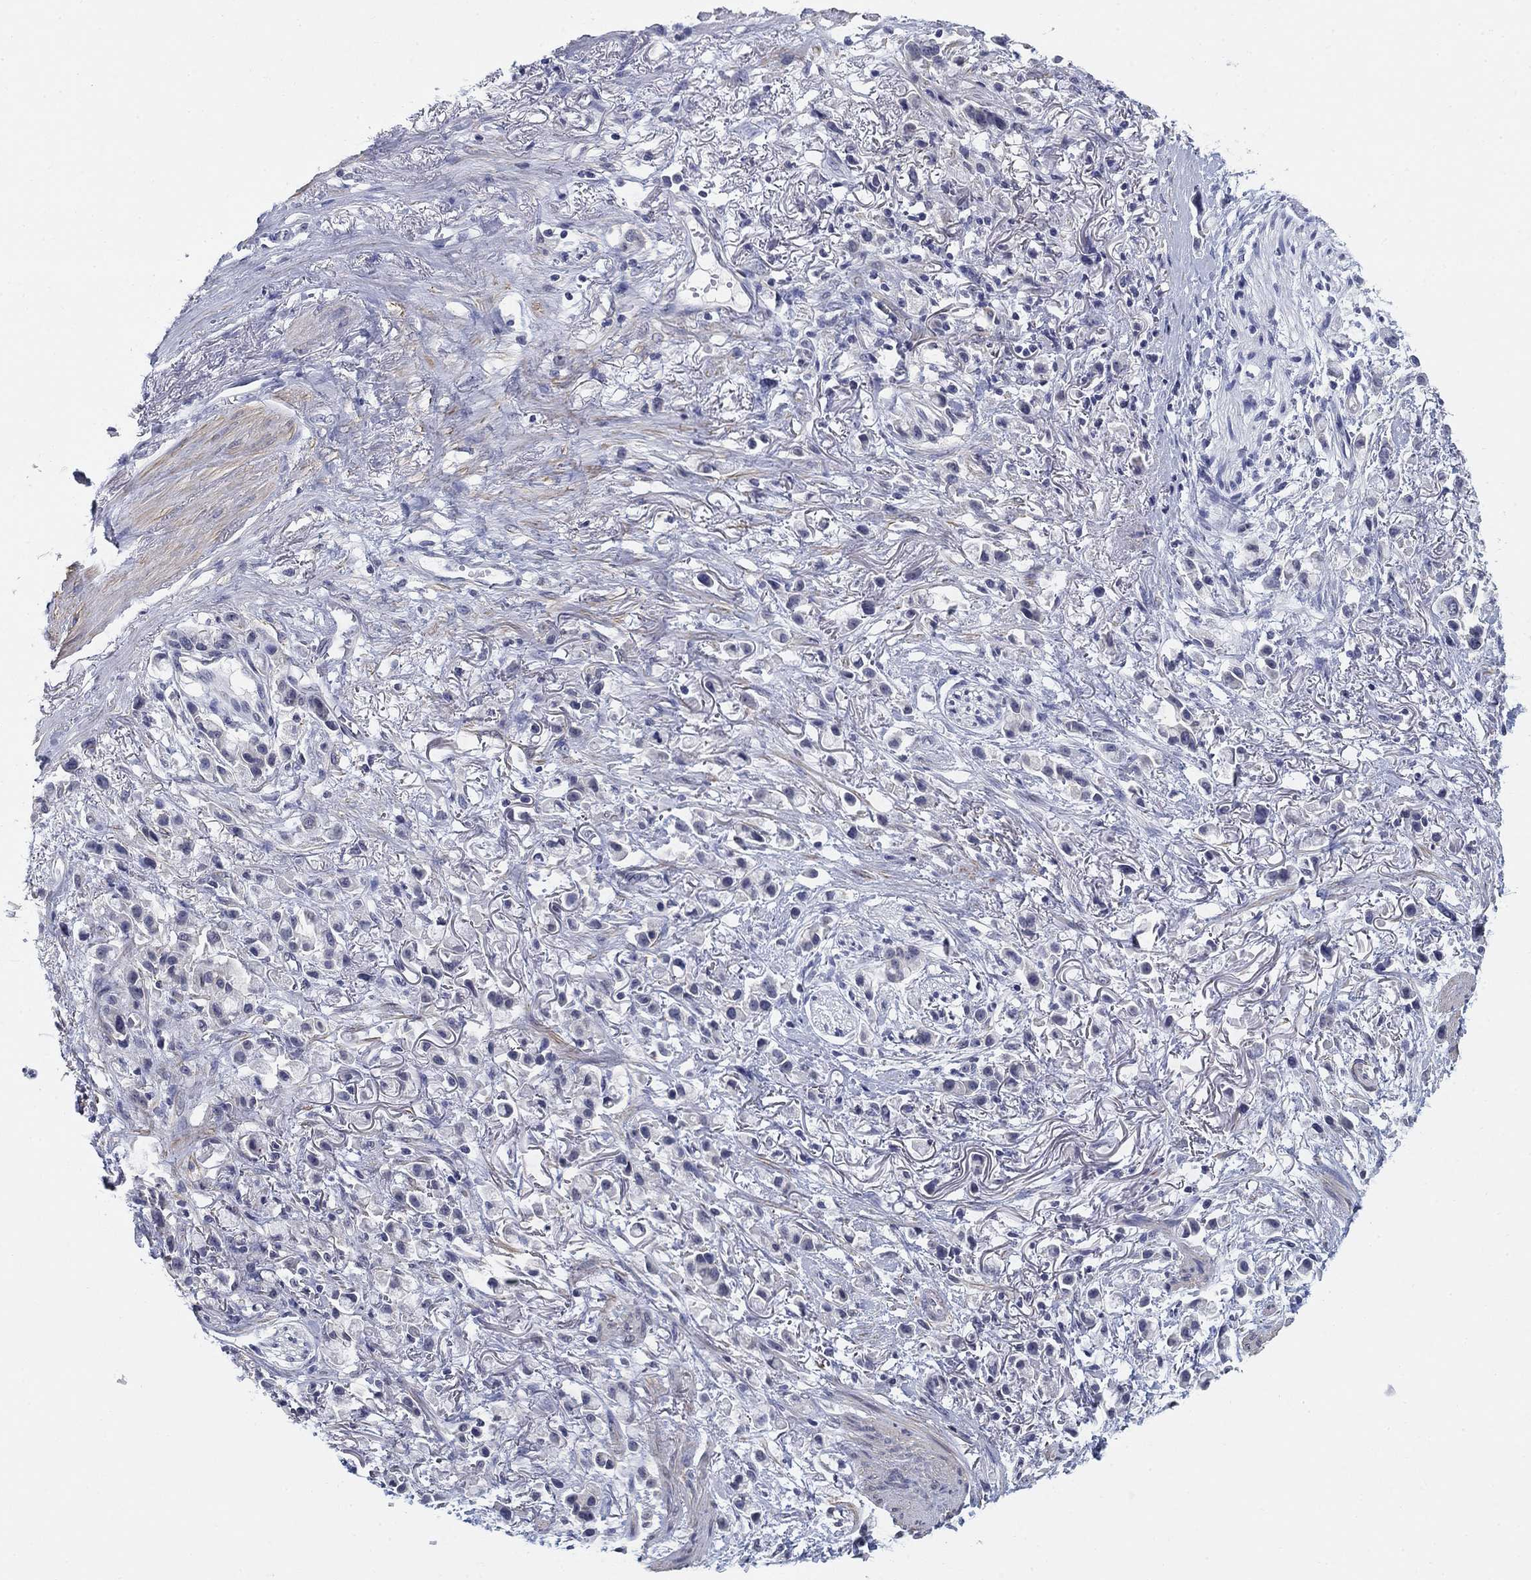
{"staining": {"intensity": "negative", "quantity": "none", "location": "none"}, "tissue": "stomach cancer", "cell_type": "Tumor cells", "image_type": "cancer", "snomed": [{"axis": "morphology", "description": "Adenocarcinoma, NOS"}, {"axis": "topography", "description": "Stomach"}], "caption": "The image displays no significant positivity in tumor cells of stomach adenocarcinoma.", "gene": "OTUB2", "patient": {"sex": "female", "age": 81}}